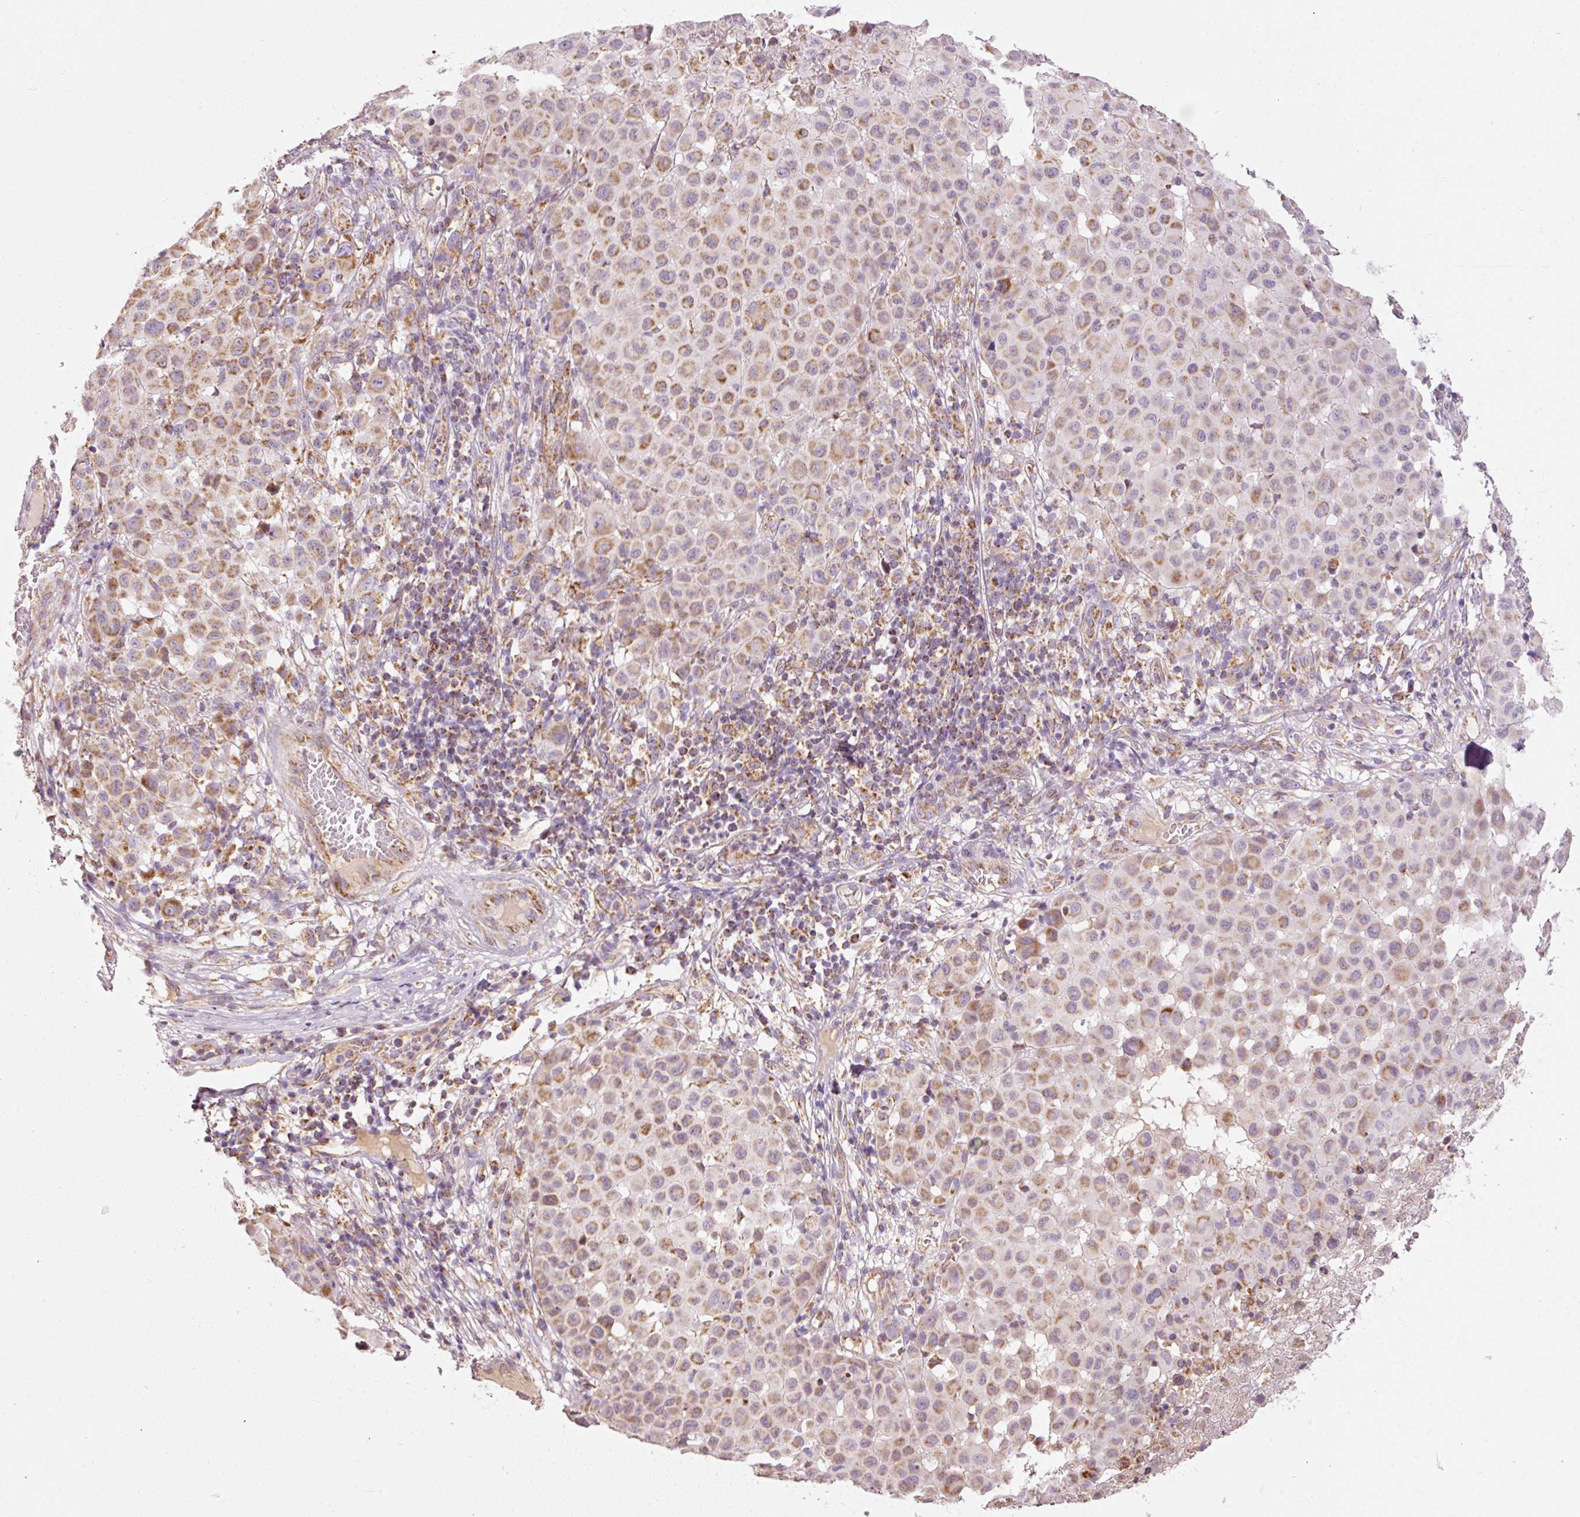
{"staining": {"intensity": "moderate", "quantity": ">75%", "location": "cytoplasmic/membranous"}, "tissue": "melanoma", "cell_type": "Tumor cells", "image_type": "cancer", "snomed": [{"axis": "morphology", "description": "Malignant melanoma, NOS"}, {"axis": "topography", "description": "Skin"}], "caption": "Protein expression by immunohistochemistry (IHC) shows moderate cytoplasmic/membranous positivity in about >75% of tumor cells in melanoma.", "gene": "NDUFB4", "patient": {"sex": "male", "age": 73}}